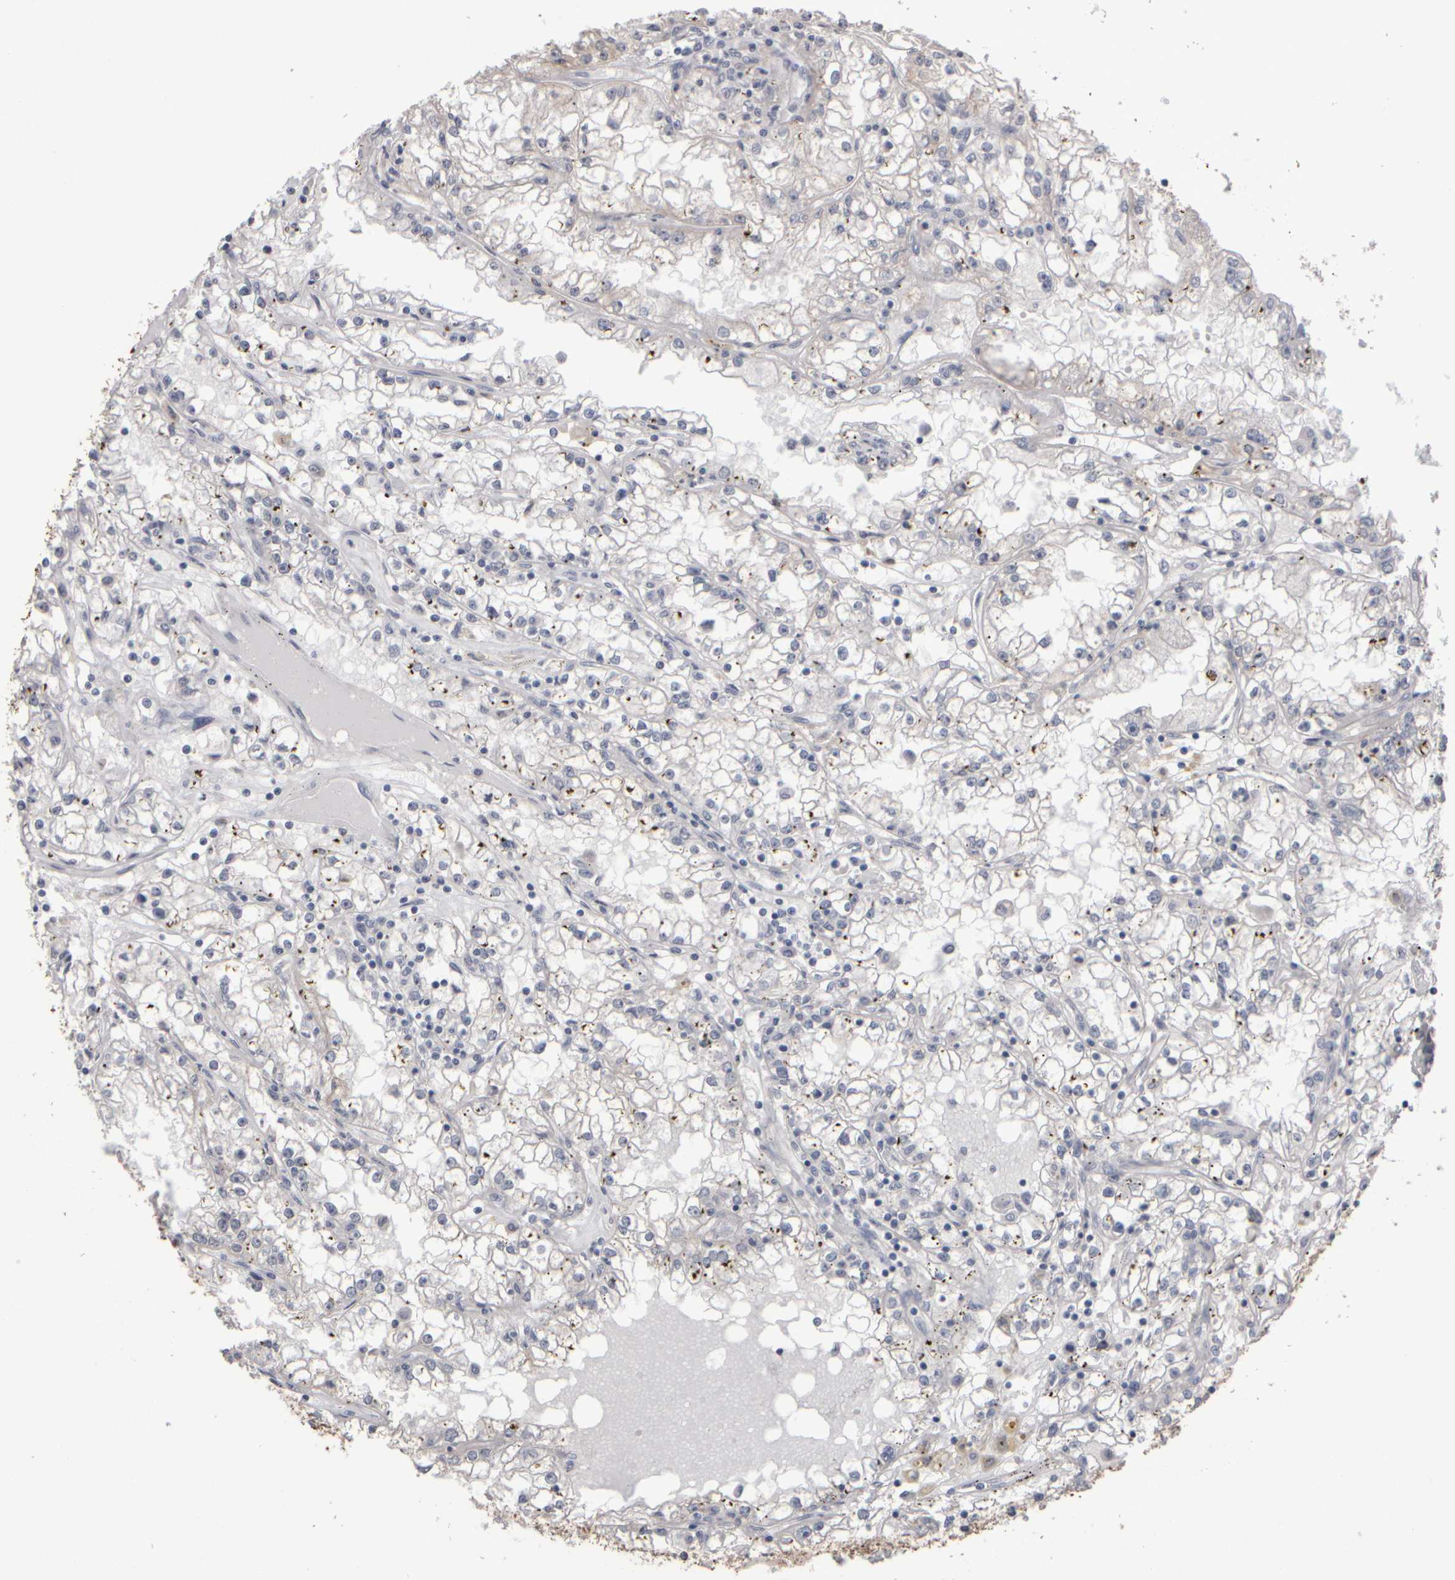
{"staining": {"intensity": "negative", "quantity": "none", "location": "none"}, "tissue": "renal cancer", "cell_type": "Tumor cells", "image_type": "cancer", "snomed": [{"axis": "morphology", "description": "Adenocarcinoma, NOS"}, {"axis": "topography", "description": "Kidney"}], "caption": "Immunohistochemical staining of renal cancer (adenocarcinoma) reveals no significant staining in tumor cells.", "gene": "EPHX2", "patient": {"sex": "male", "age": 56}}